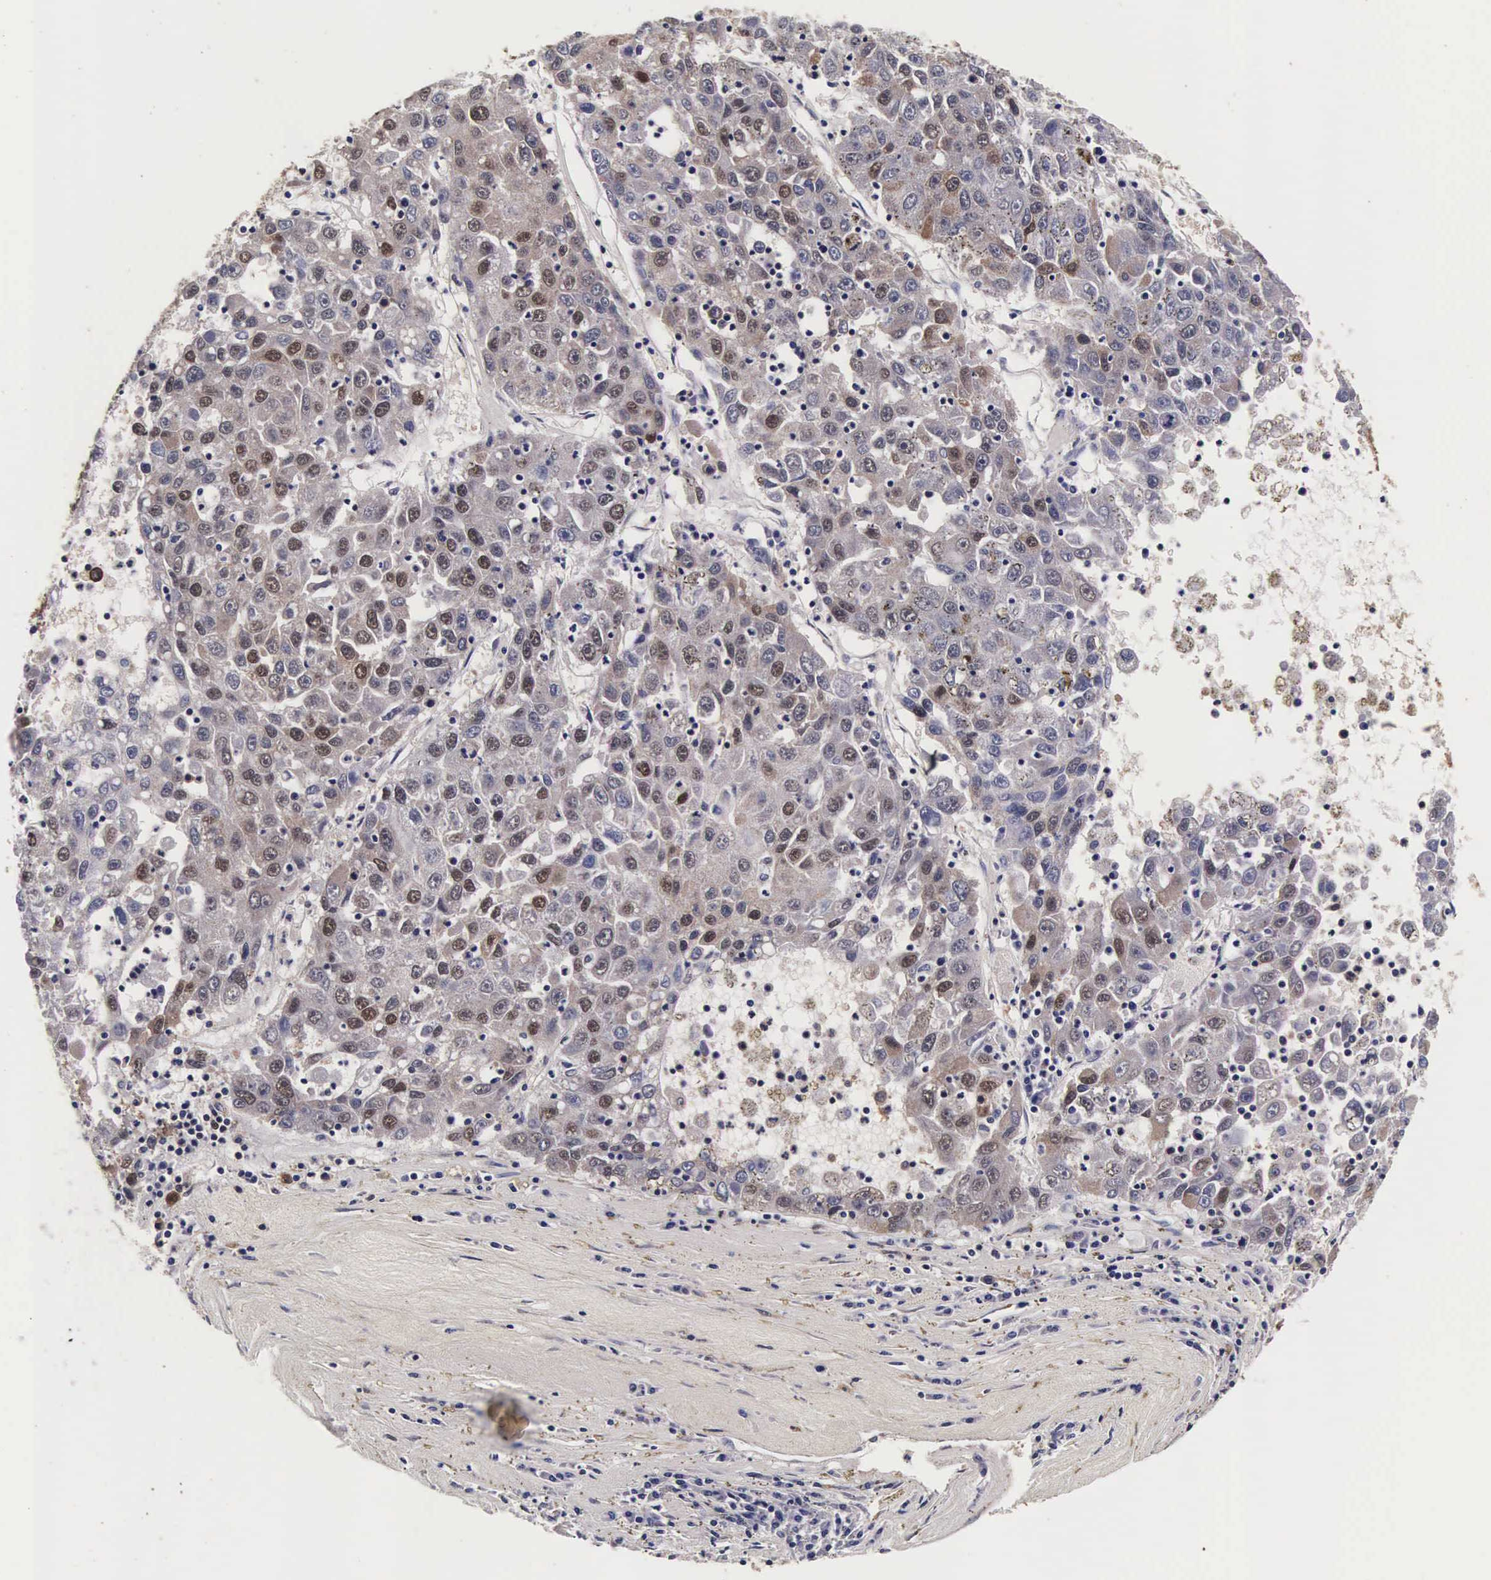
{"staining": {"intensity": "weak", "quantity": "<25%", "location": "cytoplasmic/membranous,nuclear"}, "tissue": "liver cancer", "cell_type": "Tumor cells", "image_type": "cancer", "snomed": [{"axis": "morphology", "description": "Carcinoma, Hepatocellular, NOS"}, {"axis": "topography", "description": "Liver"}], "caption": "Photomicrograph shows no protein staining in tumor cells of liver cancer tissue.", "gene": "TECPR2", "patient": {"sex": "male", "age": 49}}